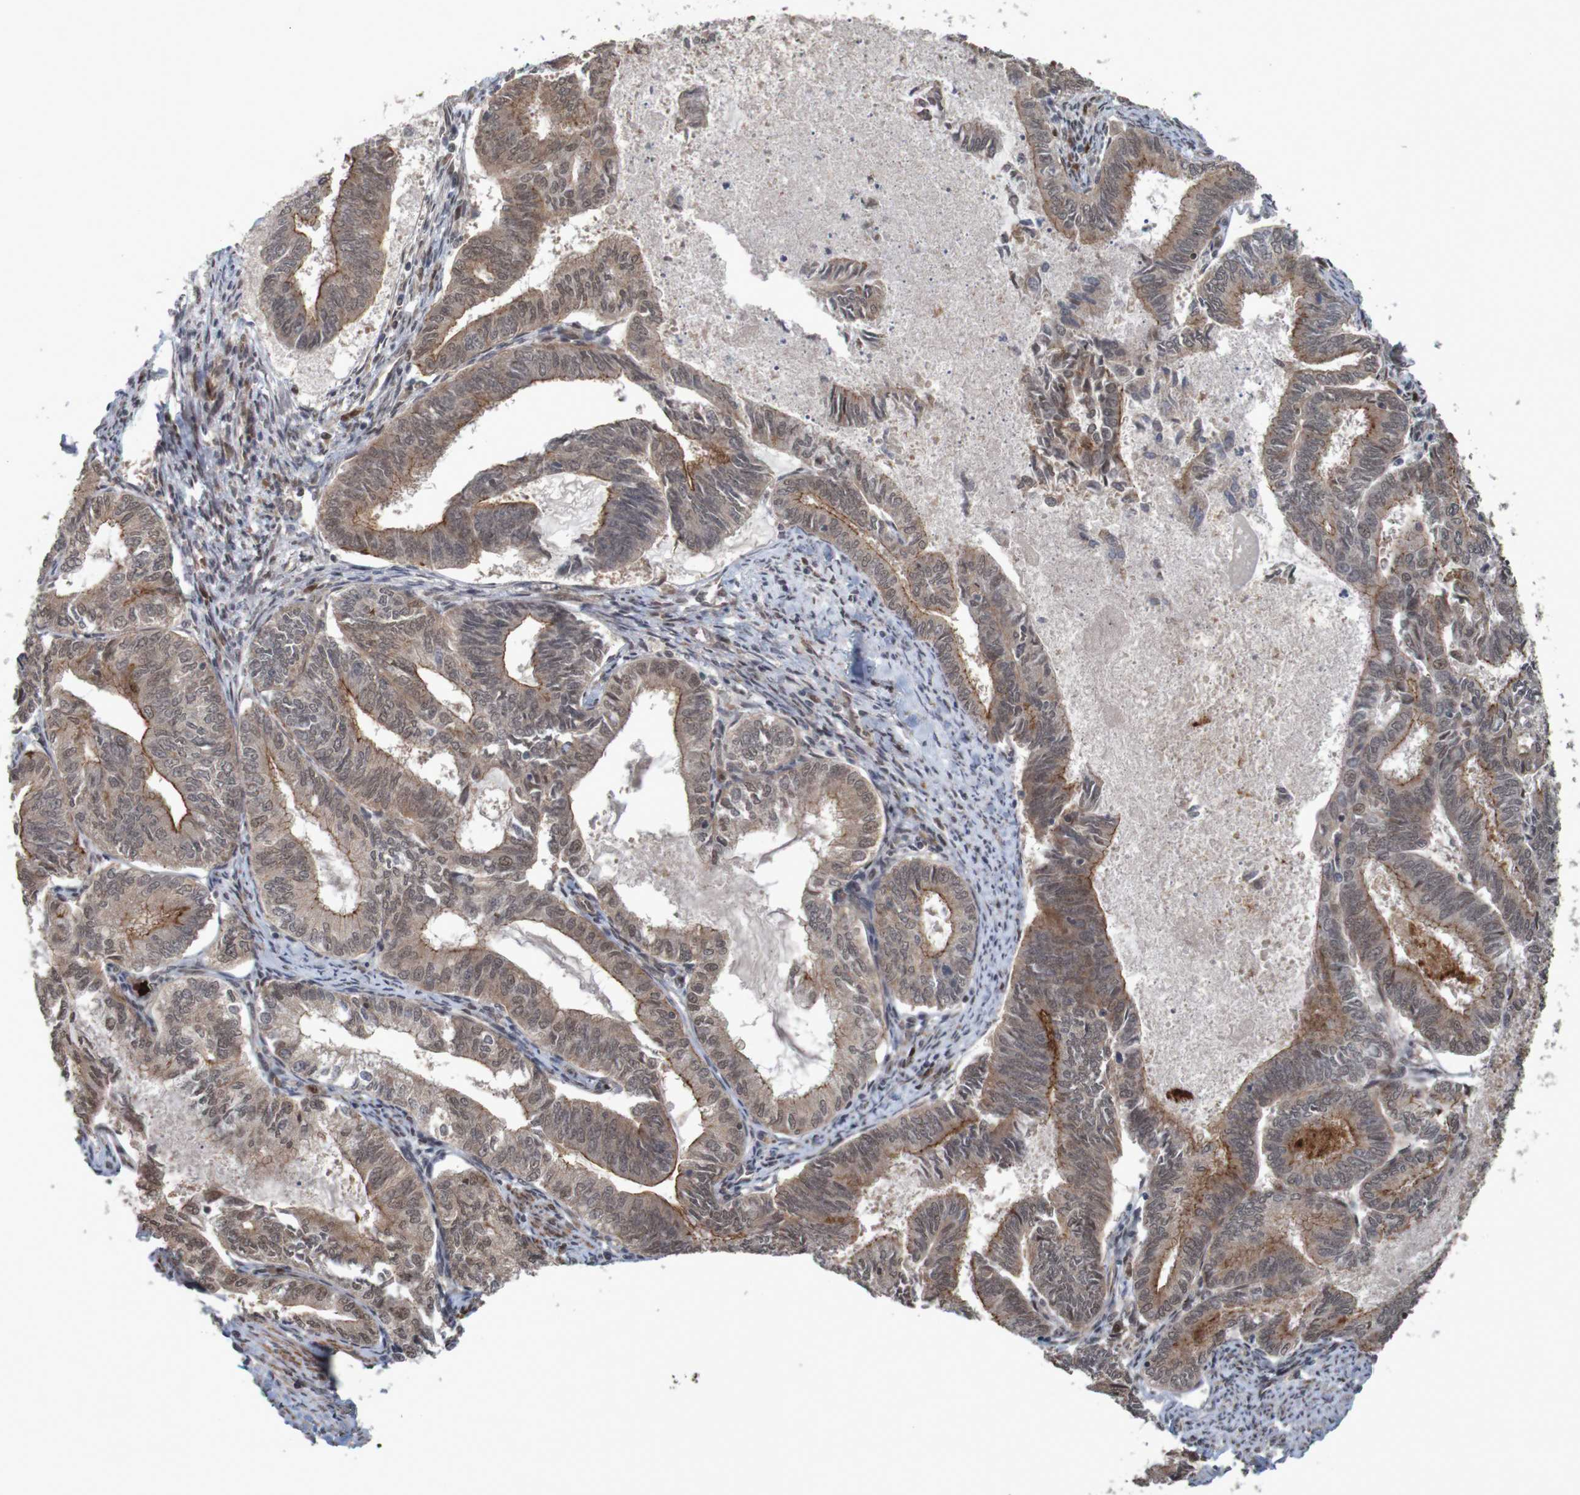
{"staining": {"intensity": "moderate", "quantity": "25%-75%", "location": "cytoplasmic/membranous"}, "tissue": "endometrial cancer", "cell_type": "Tumor cells", "image_type": "cancer", "snomed": [{"axis": "morphology", "description": "Adenocarcinoma, NOS"}, {"axis": "topography", "description": "Endometrium"}], "caption": "A brown stain highlights moderate cytoplasmic/membranous staining of a protein in endometrial cancer (adenocarcinoma) tumor cells.", "gene": "ARHGEF11", "patient": {"sex": "female", "age": 86}}